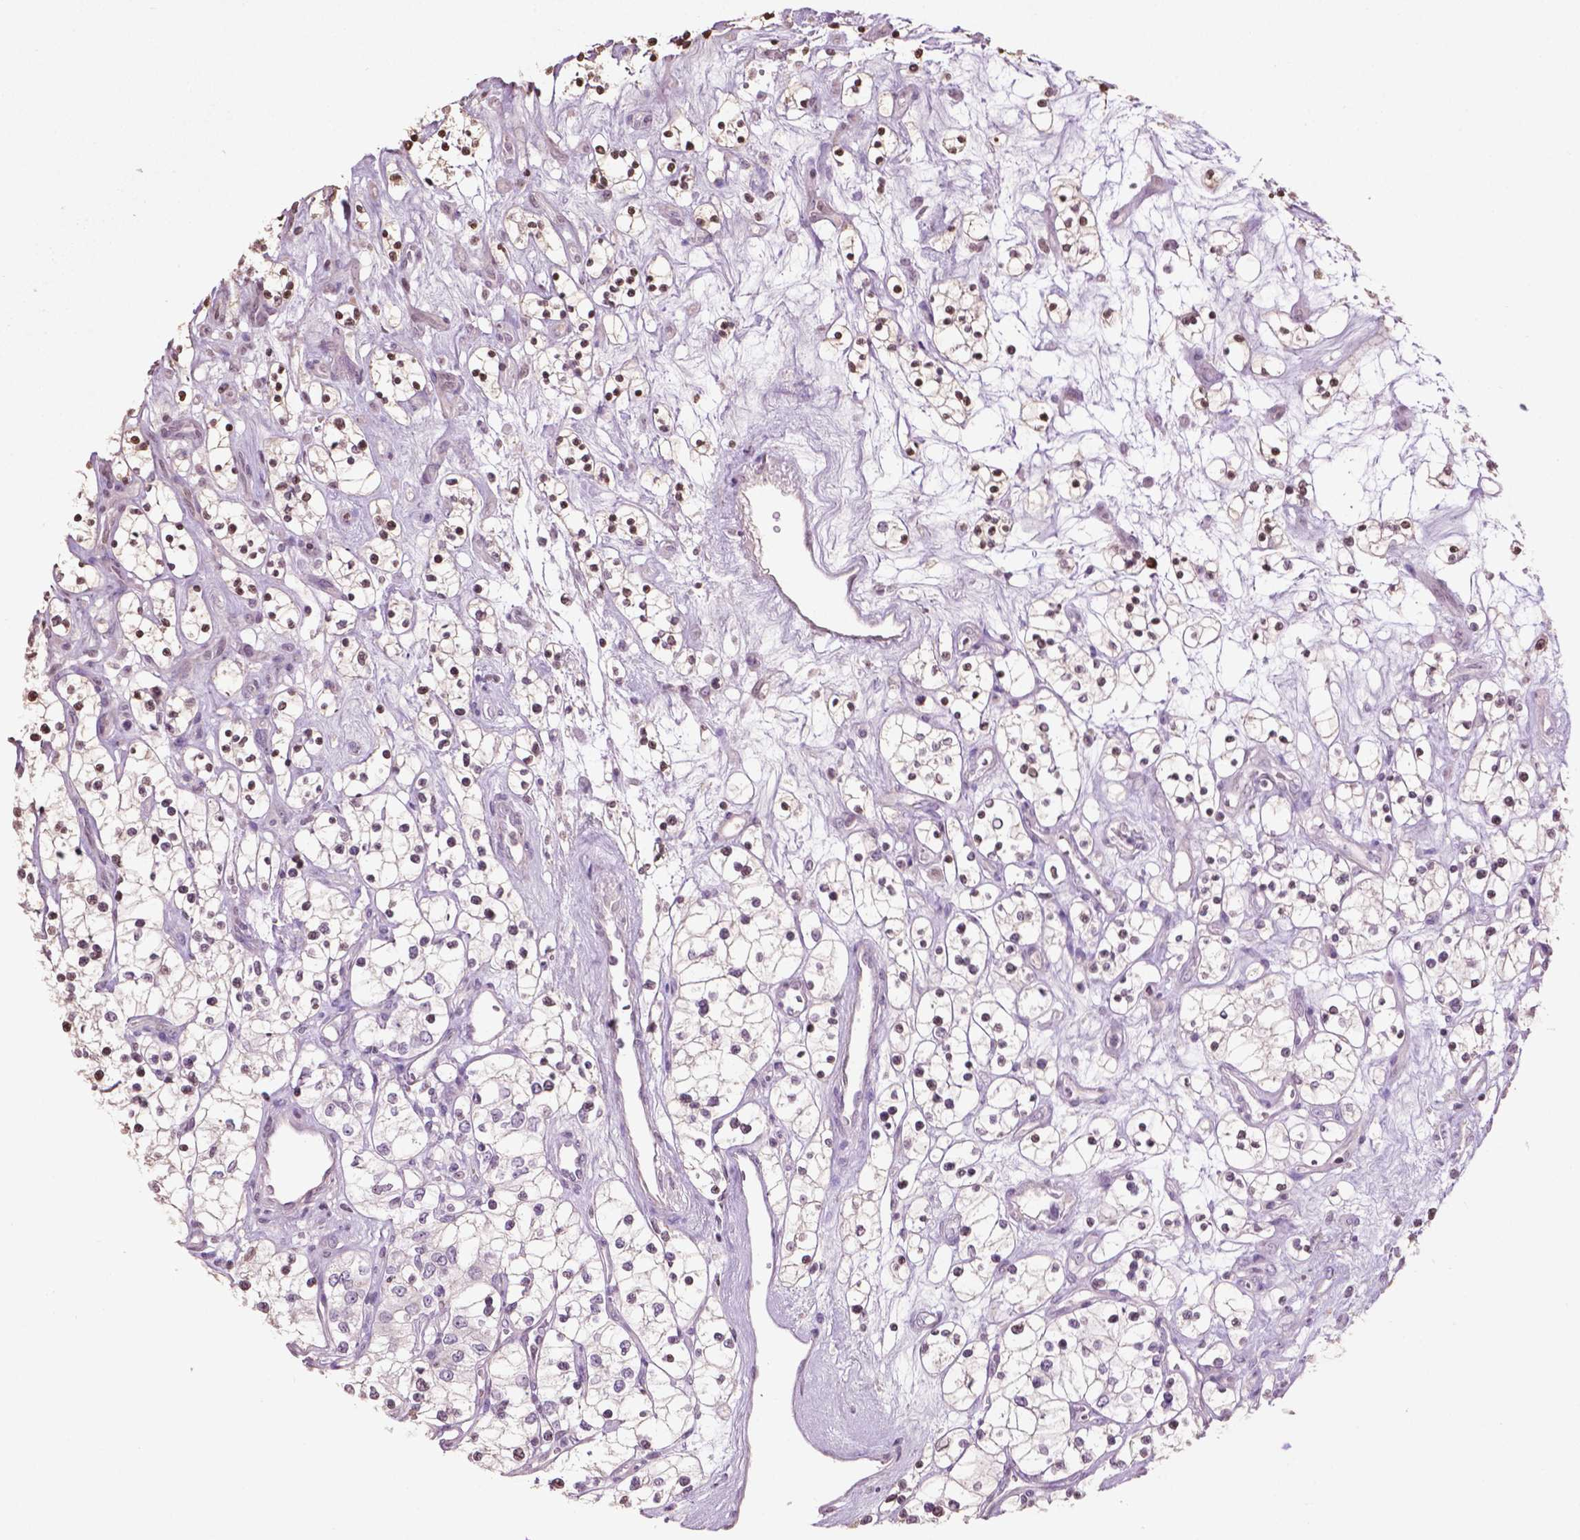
{"staining": {"intensity": "negative", "quantity": "none", "location": "none"}, "tissue": "renal cancer", "cell_type": "Tumor cells", "image_type": "cancer", "snomed": [{"axis": "morphology", "description": "Adenocarcinoma, NOS"}, {"axis": "topography", "description": "Kidney"}], "caption": "Protein analysis of renal adenocarcinoma reveals no significant positivity in tumor cells.", "gene": "NTNG2", "patient": {"sex": "female", "age": 69}}